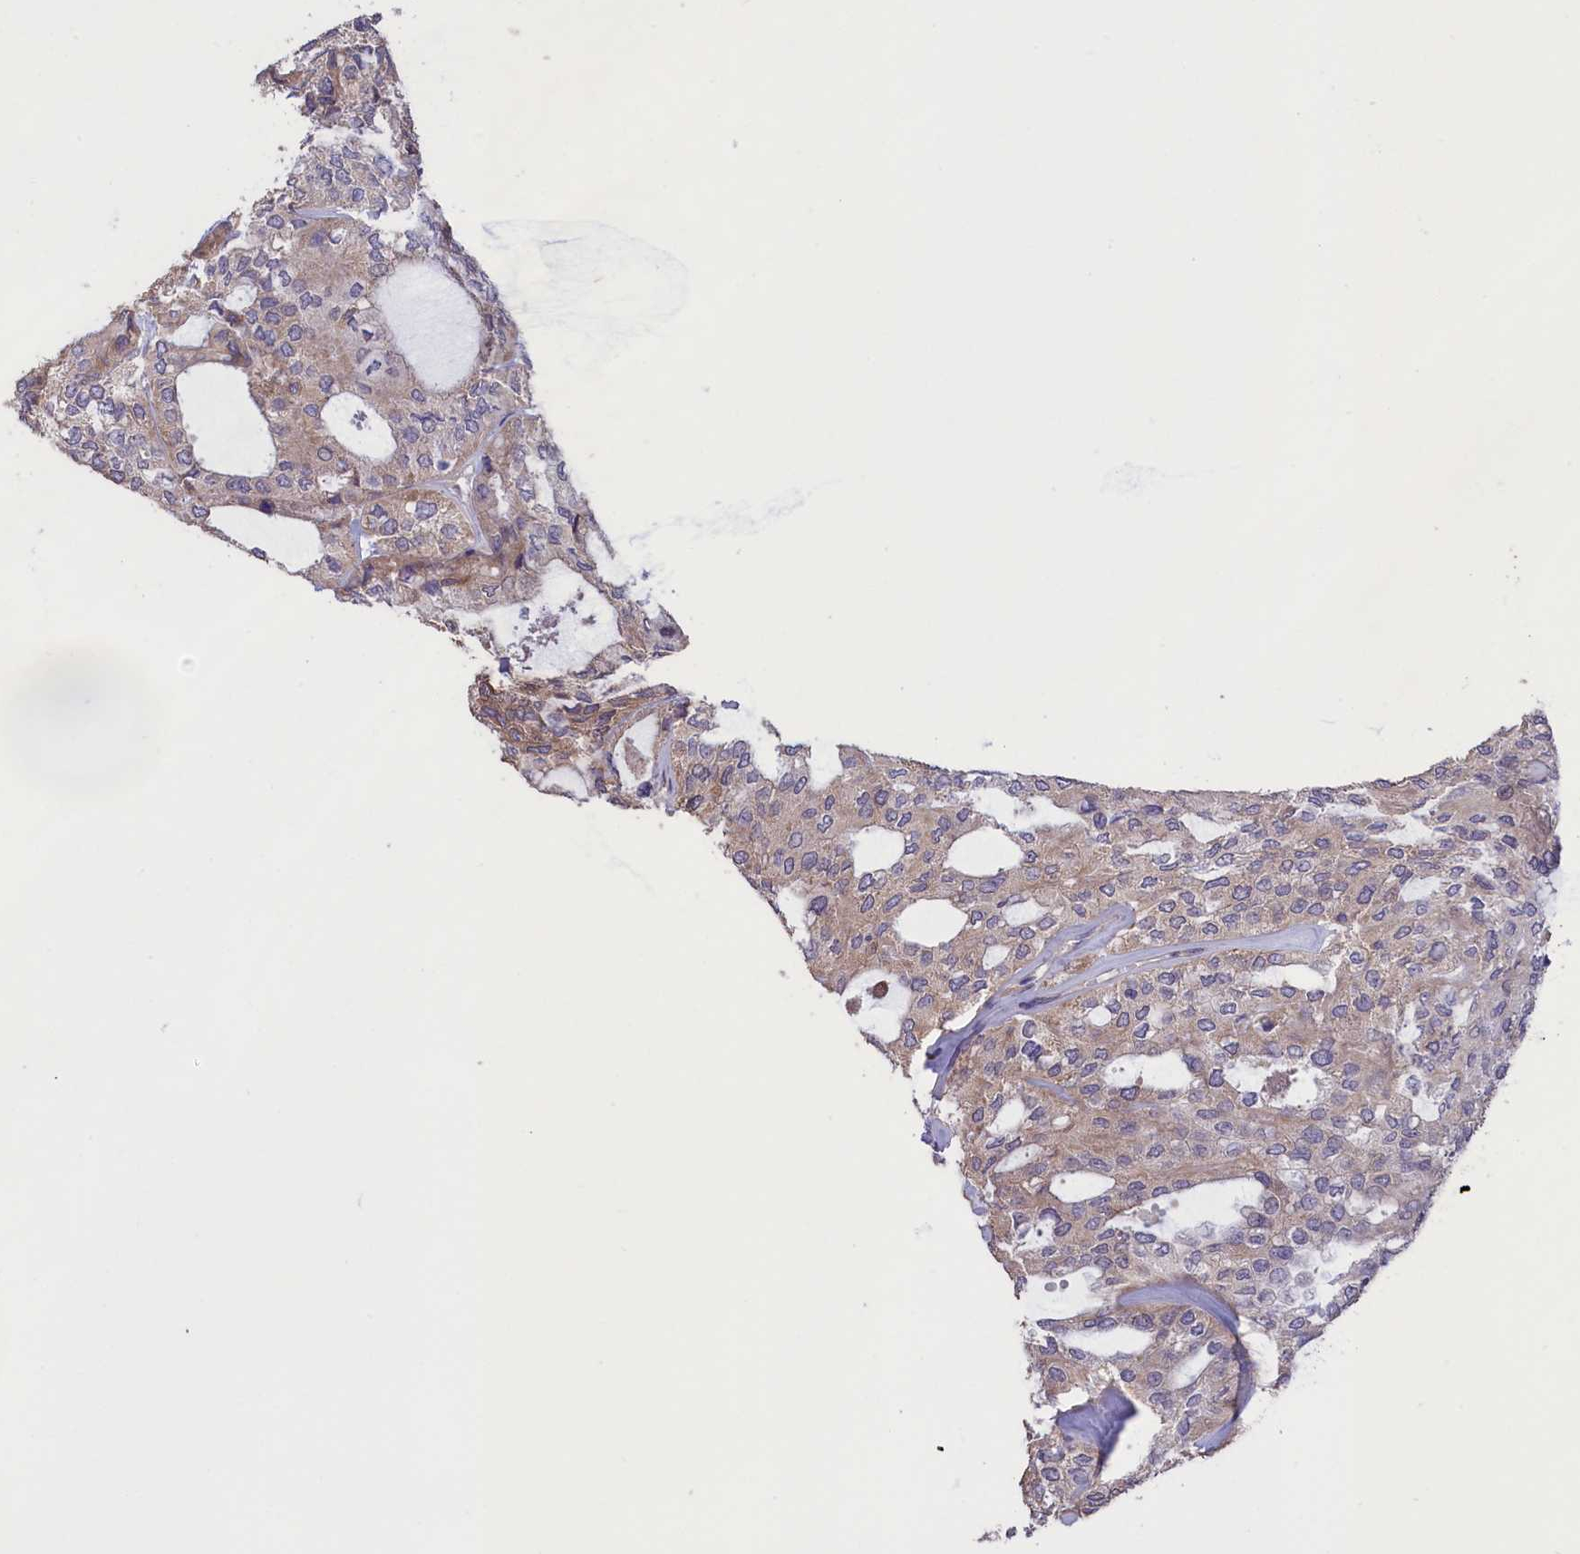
{"staining": {"intensity": "weak", "quantity": ">75%", "location": "cytoplasmic/membranous"}, "tissue": "thyroid cancer", "cell_type": "Tumor cells", "image_type": "cancer", "snomed": [{"axis": "morphology", "description": "Follicular adenoma carcinoma, NOS"}, {"axis": "topography", "description": "Thyroid gland"}], "caption": "This histopathology image exhibits immunohistochemistry (IHC) staining of thyroid follicular adenoma carcinoma, with low weak cytoplasmic/membranous positivity in about >75% of tumor cells.", "gene": "CYP2U1", "patient": {"sex": "male", "age": 75}}